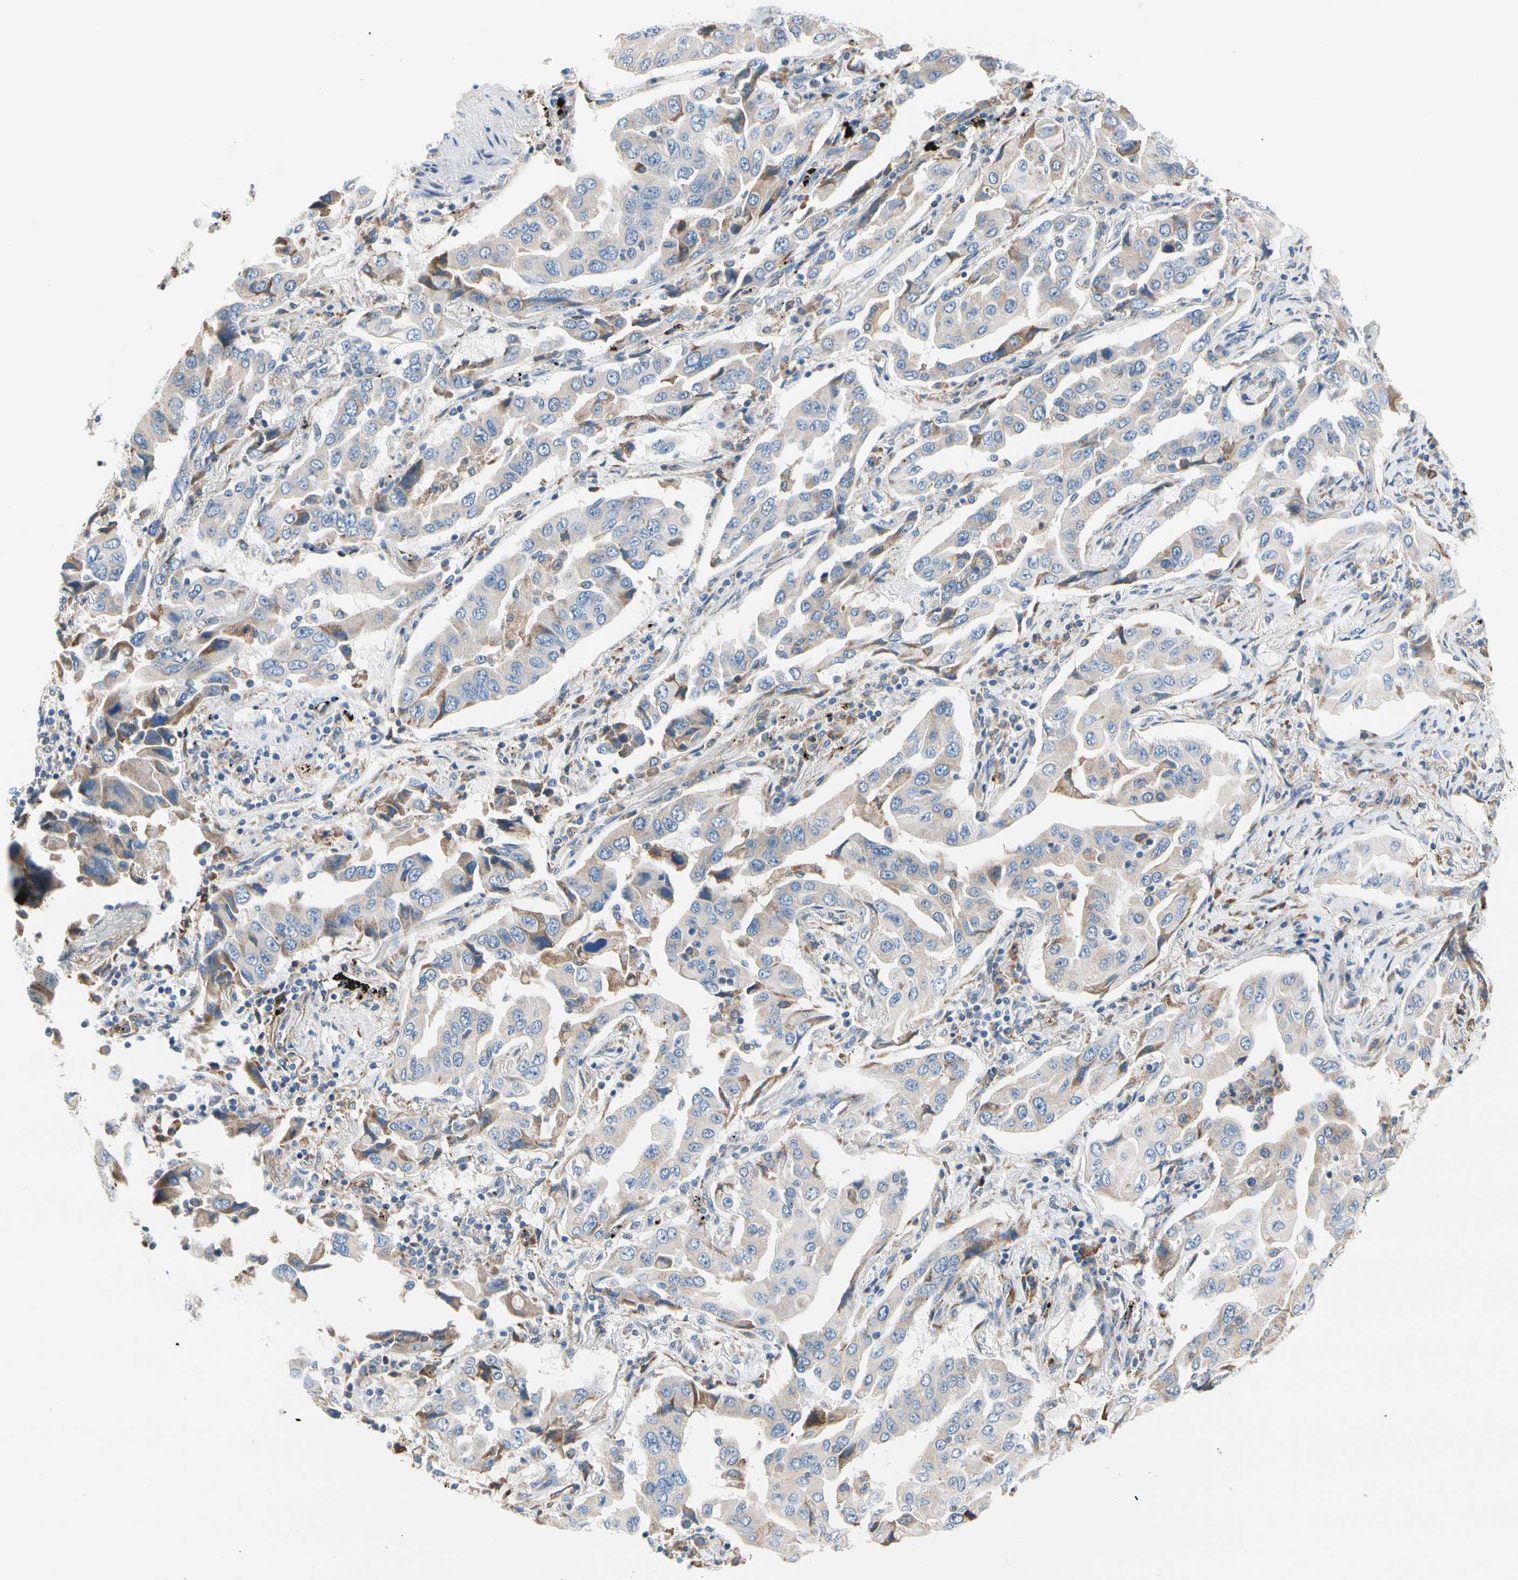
{"staining": {"intensity": "moderate", "quantity": "<25%", "location": "cytoplasmic/membranous"}, "tissue": "lung cancer", "cell_type": "Tumor cells", "image_type": "cancer", "snomed": [{"axis": "morphology", "description": "Adenocarcinoma, NOS"}, {"axis": "topography", "description": "Lung"}], "caption": "Moderate cytoplasmic/membranous positivity is appreciated in about <25% of tumor cells in lung adenocarcinoma.", "gene": "STXBP1", "patient": {"sex": "female", "age": 65}}